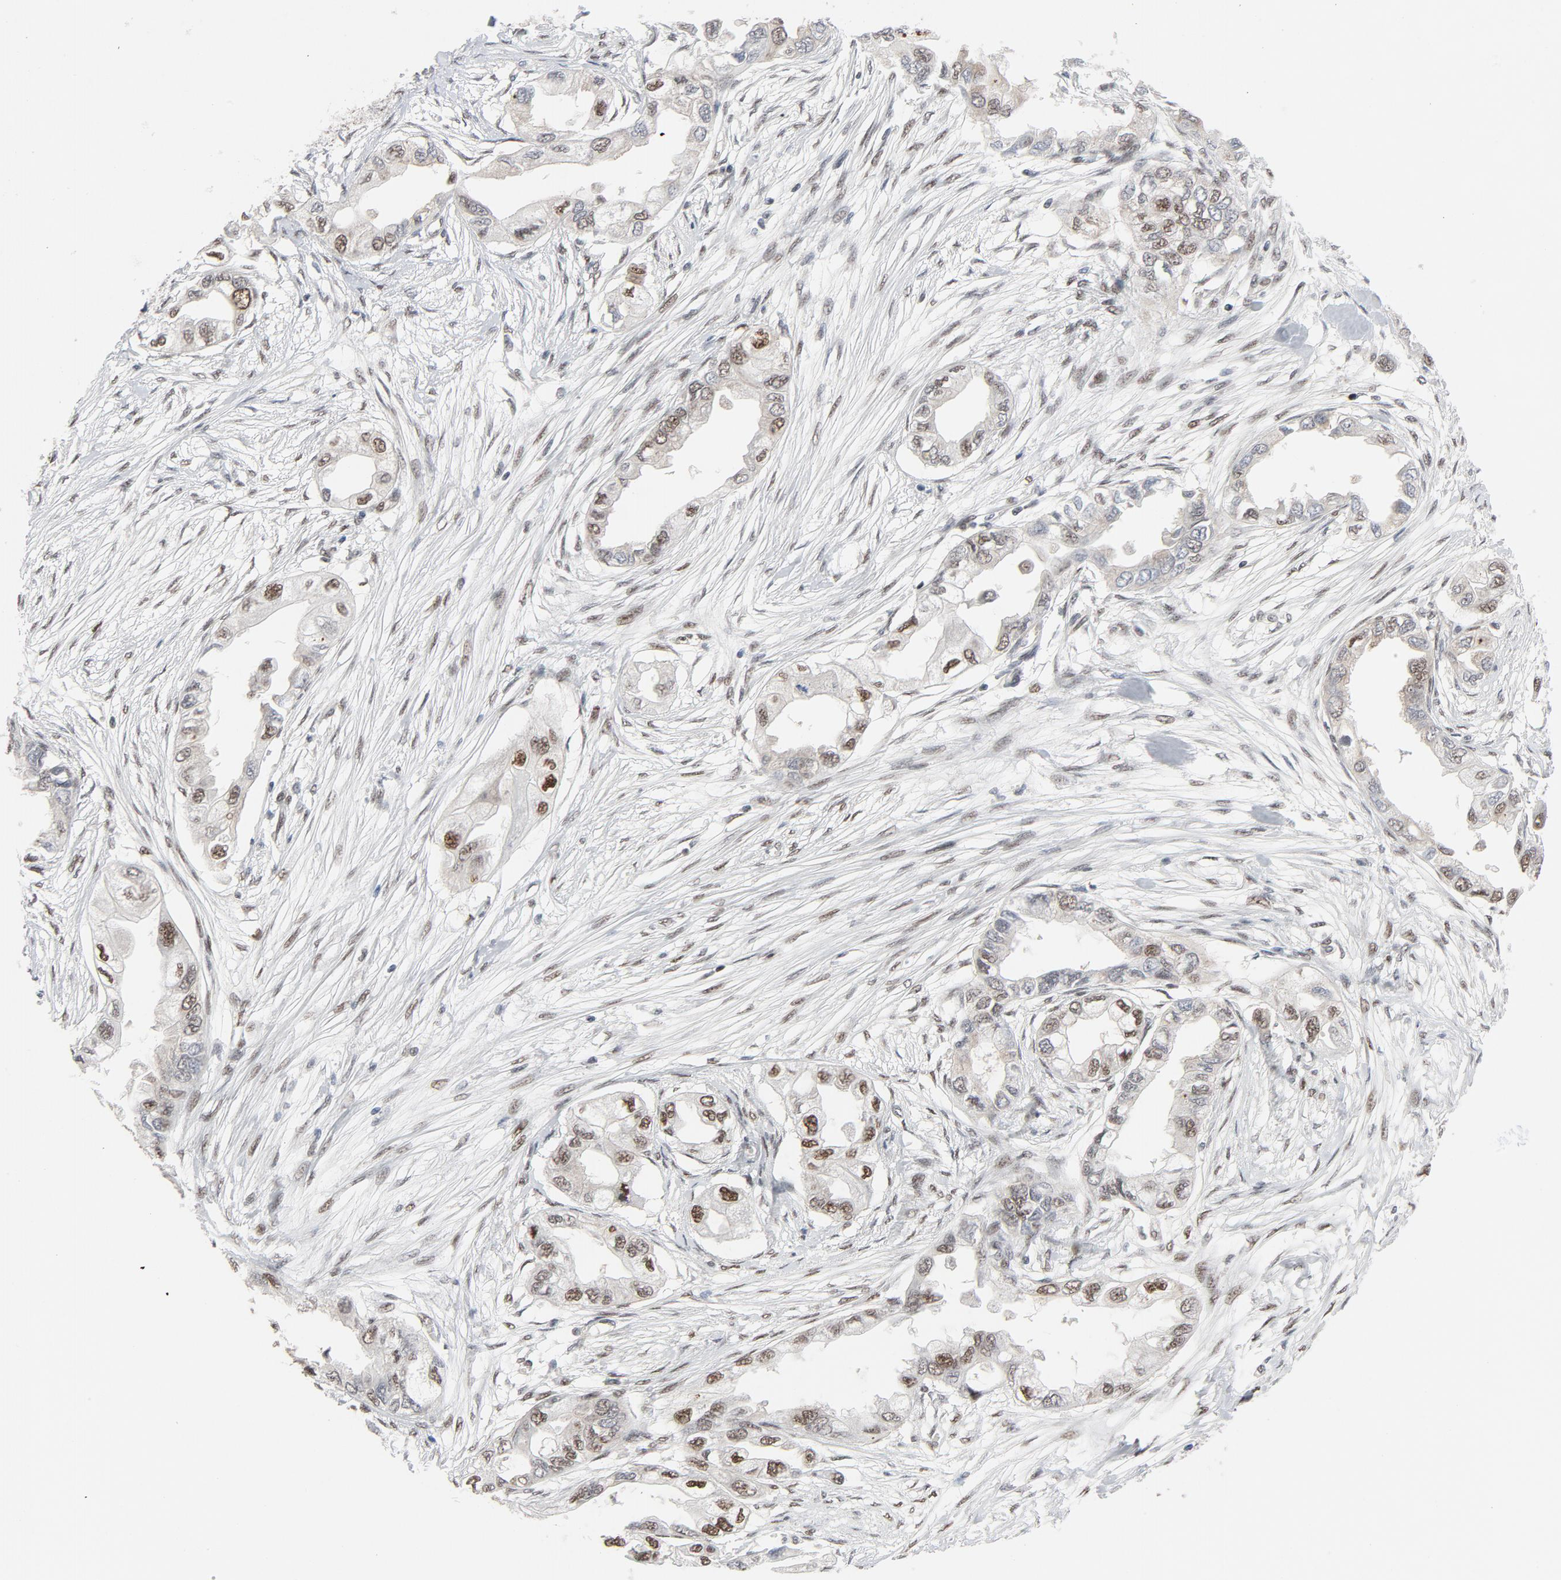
{"staining": {"intensity": "moderate", "quantity": ">75%", "location": "nuclear"}, "tissue": "endometrial cancer", "cell_type": "Tumor cells", "image_type": "cancer", "snomed": [{"axis": "morphology", "description": "Adenocarcinoma, NOS"}, {"axis": "topography", "description": "Endometrium"}], "caption": "About >75% of tumor cells in endometrial adenocarcinoma display moderate nuclear protein positivity as visualized by brown immunohistochemical staining.", "gene": "JMJD6", "patient": {"sex": "female", "age": 67}}